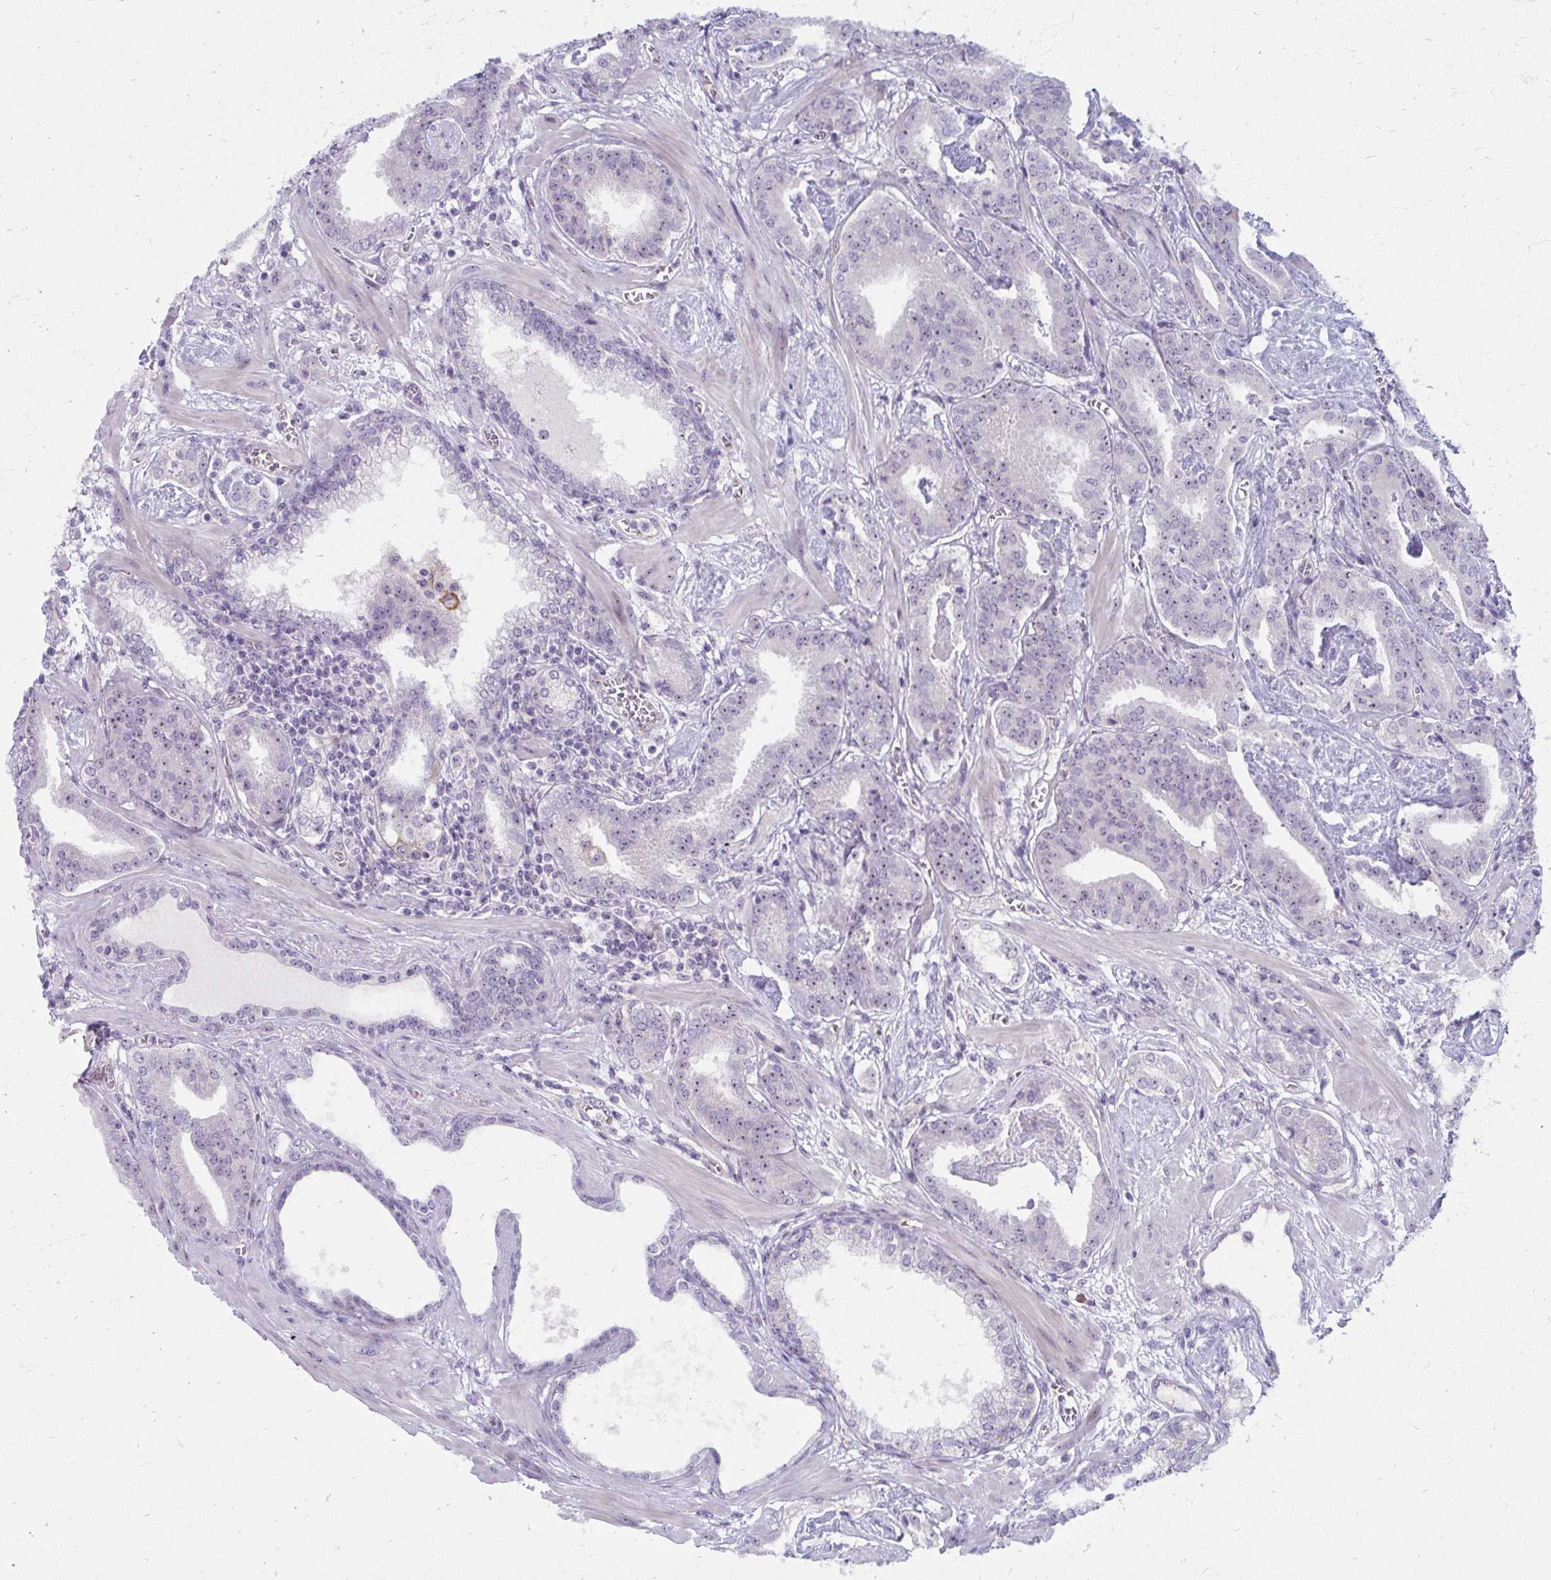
{"staining": {"intensity": "weak", "quantity": ">75%", "location": "nuclear"}, "tissue": "prostate cancer", "cell_type": "Tumor cells", "image_type": "cancer", "snomed": [{"axis": "morphology", "description": "Adenocarcinoma, Low grade"}, {"axis": "topography", "description": "Prostate"}], "caption": "DAB immunohistochemical staining of prostate cancer reveals weak nuclear protein staining in about >75% of tumor cells.", "gene": "MUS81", "patient": {"sex": "male", "age": 62}}